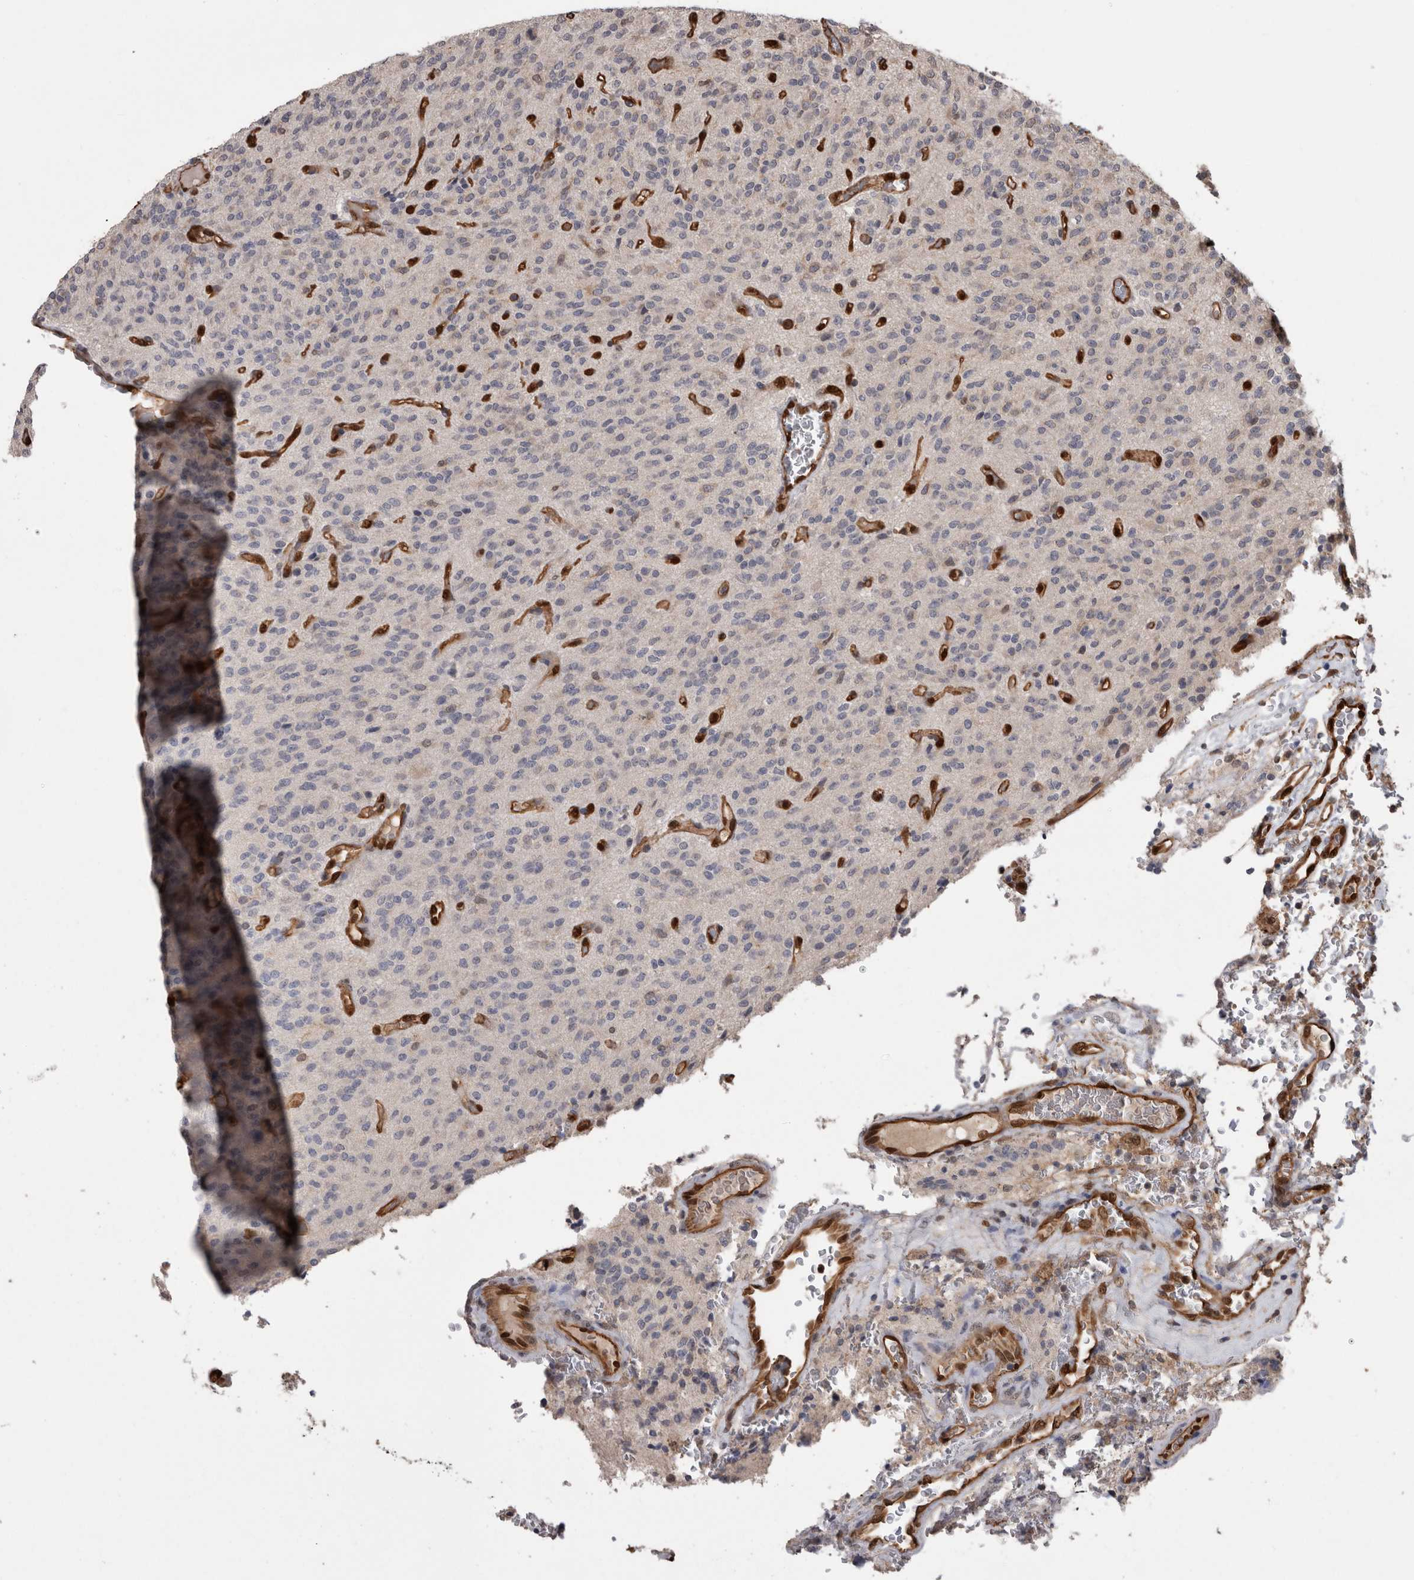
{"staining": {"intensity": "negative", "quantity": "none", "location": "none"}, "tissue": "glioma", "cell_type": "Tumor cells", "image_type": "cancer", "snomed": [{"axis": "morphology", "description": "Glioma, malignant, High grade"}, {"axis": "topography", "description": "Brain"}], "caption": "High-grade glioma (malignant) was stained to show a protein in brown. There is no significant positivity in tumor cells. (Brightfield microscopy of DAB immunohistochemistry (IHC) at high magnification).", "gene": "LXN", "patient": {"sex": "male", "age": 34}}